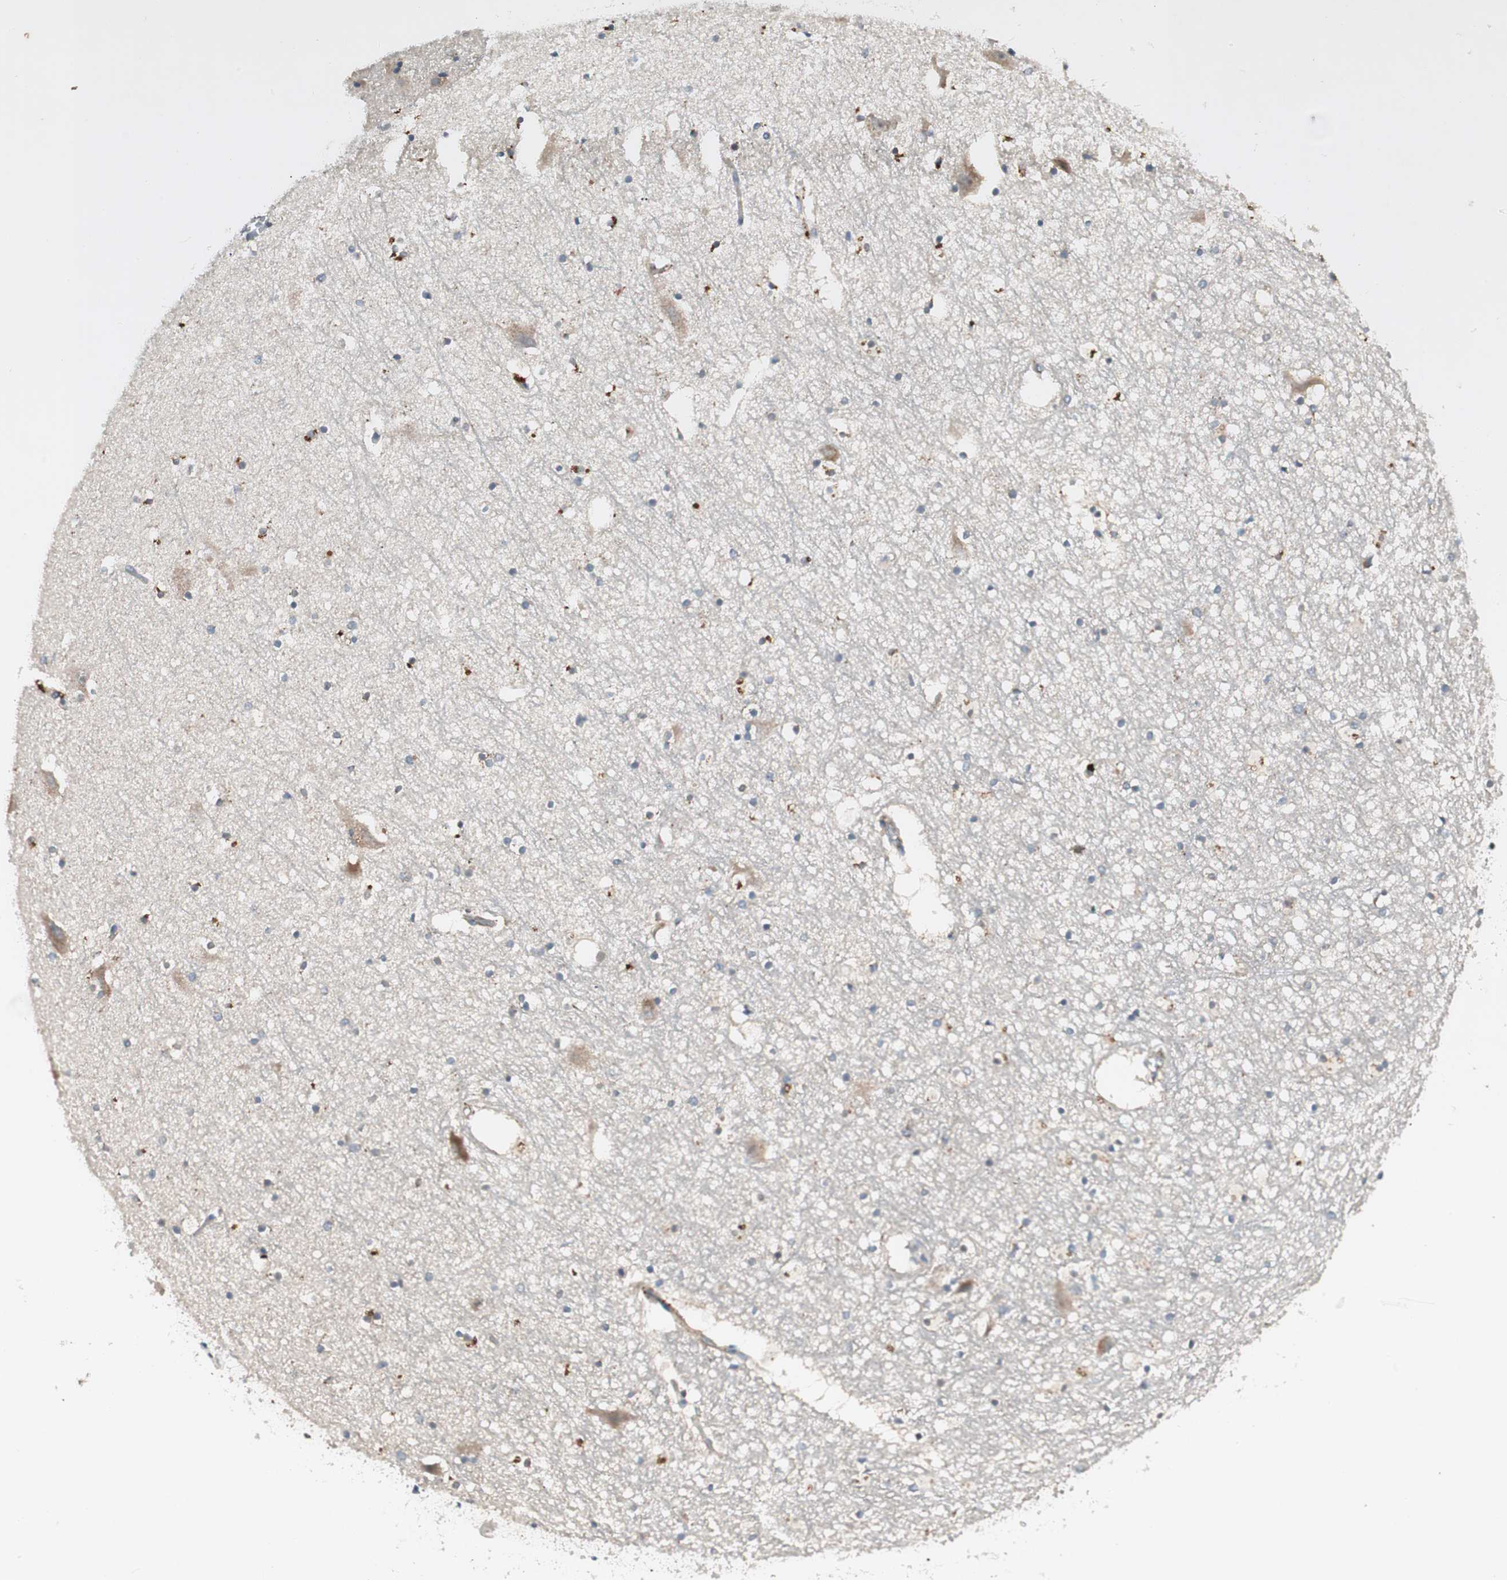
{"staining": {"intensity": "weak", "quantity": "25%-75%", "location": "cytoplasmic/membranous"}, "tissue": "hippocampus", "cell_type": "Glial cells", "image_type": "normal", "snomed": [{"axis": "morphology", "description": "Normal tissue, NOS"}, {"axis": "topography", "description": "Hippocampus"}], "caption": "About 25%-75% of glial cells in unremarkable human hippocampus show weak cytoplasmic/membranous protein staining as visualized by brown immunohistochemical staining.", "gene": "FGFR4", "patient": {"sex": "male", "age": 45}}